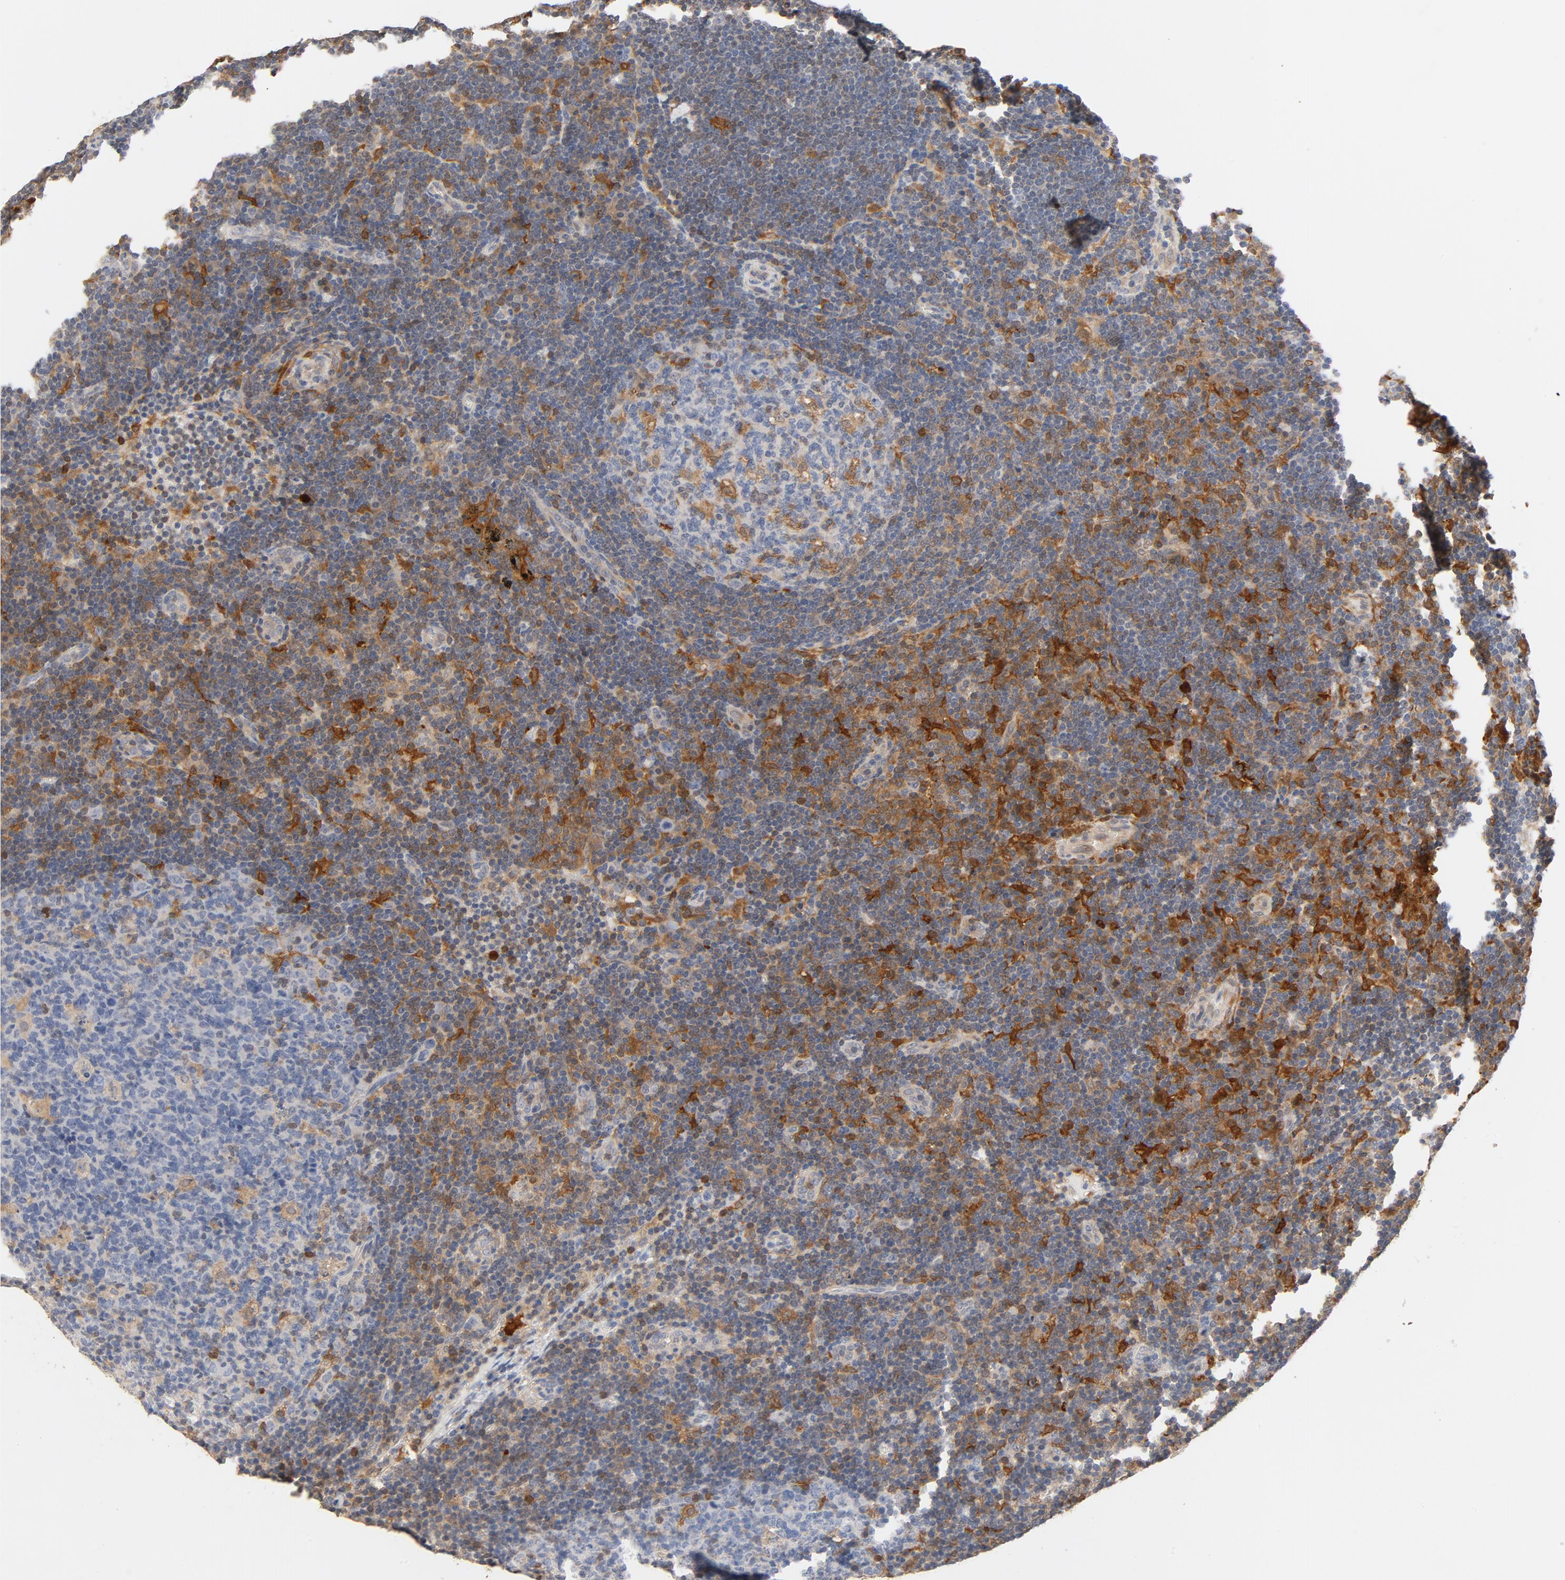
{"staining": {"intensity": "moderate", "quantity": "<25%", "location": "cytoplasmic/membranous"}, "tissue": "lymph node", "cell_type": "Germinal center cells", "image_type": "normal", "snomed": [{"axis": "morphology", "description": "Normal tissue, NOS"}, {"axis": "morphology", "description": "Squamous cell carcinoma, metastatic, NOS"}, {"axis": "topography", "description": "Lymph node"}], "caption": "Lymph node was stained to show a protein in brown. There is low levels of moderate cytoplasmic/membranous positivity in about <25% of germinal center cells. The protein is stained brown, and the nuclei are stained in blue (DAB IHC with brightfield microscopy, high magnification).", "gene": "STAT1", "patient": {"sex": "female", "age": 53}}